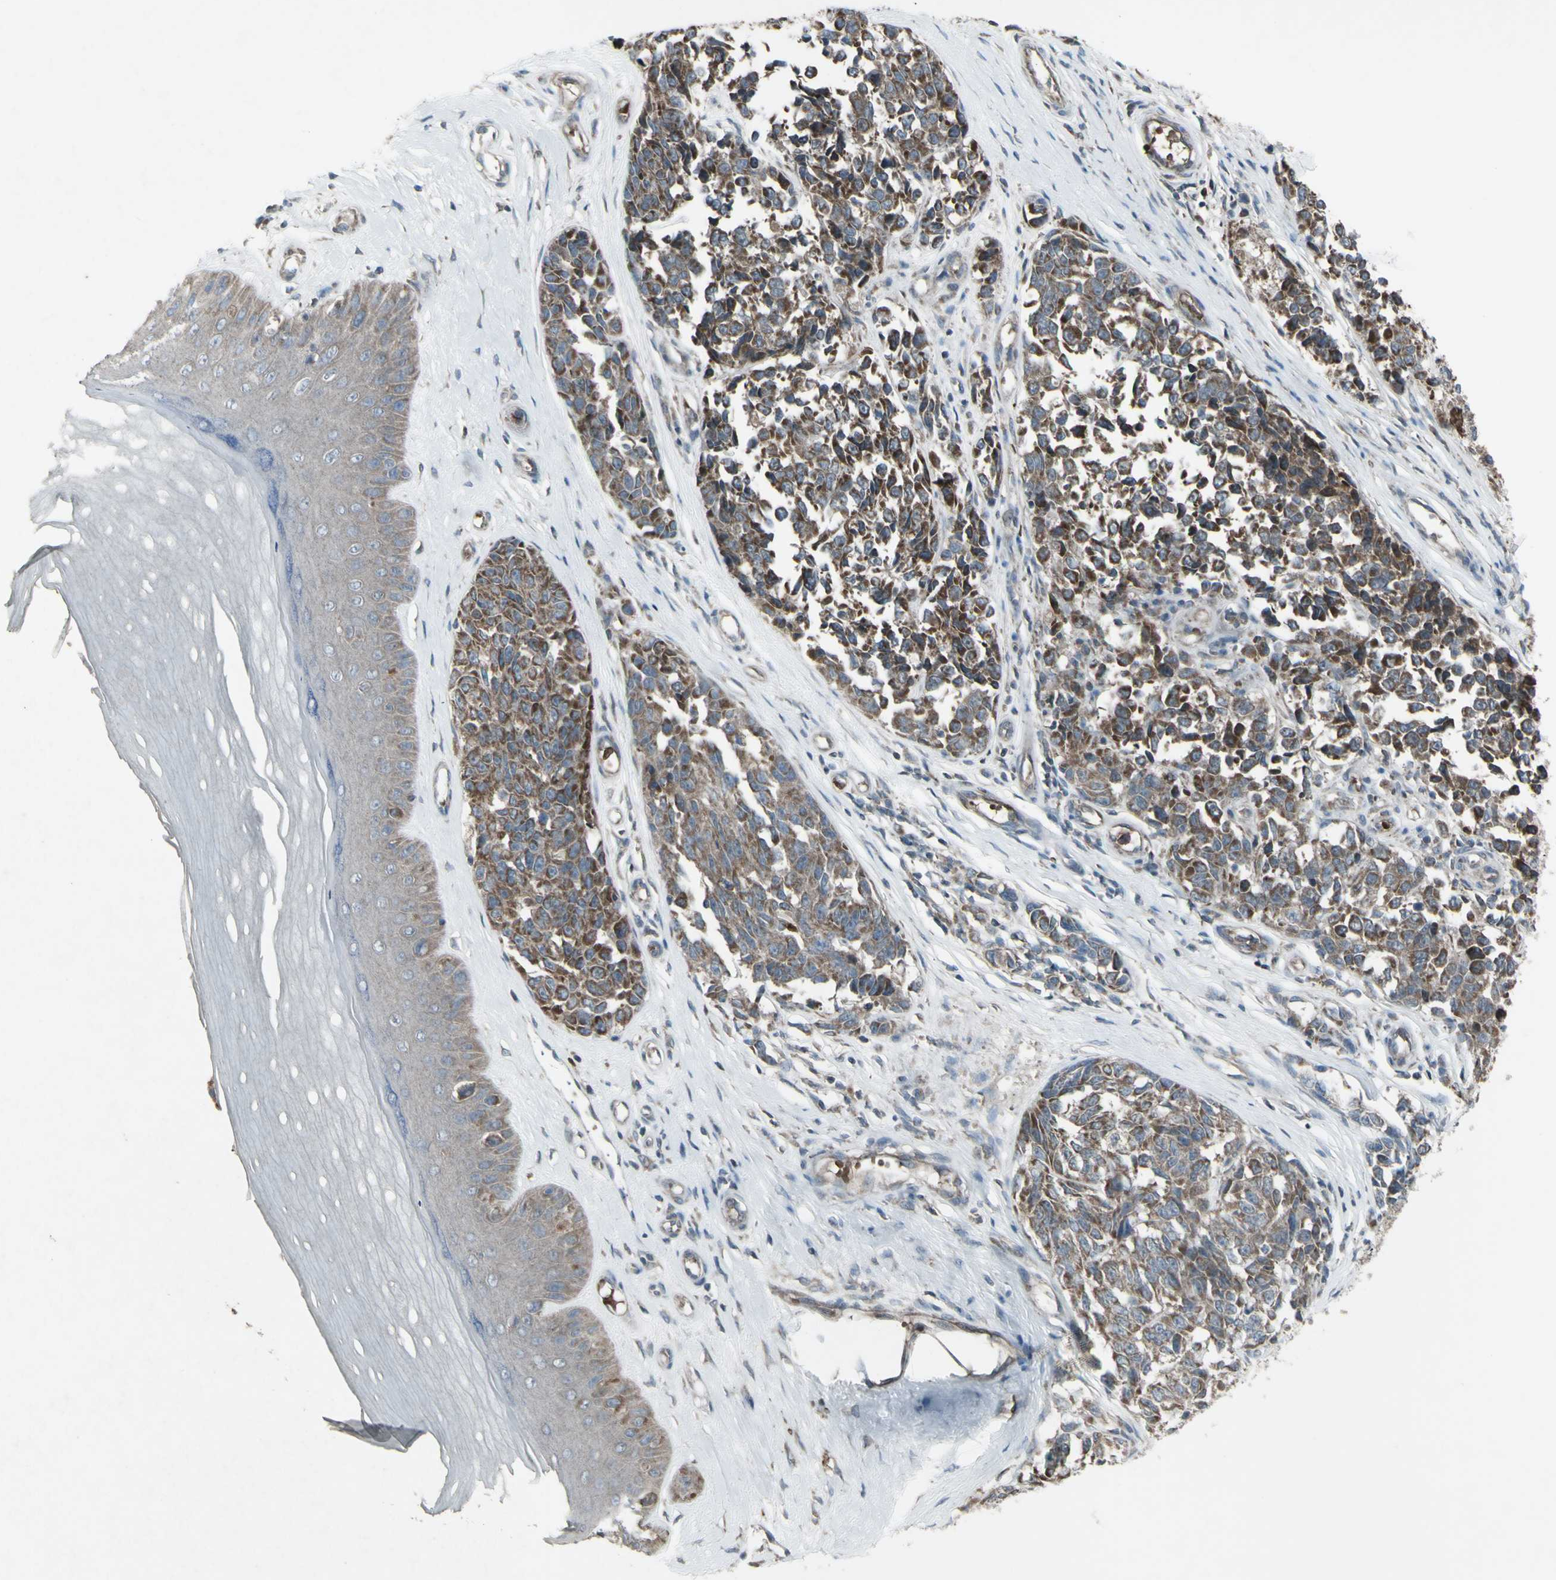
{"staining": {"intensity": "weak", "quantity": ">75%", "location": "cytoplasmic/membranous"}, "tissue": "melanoma", "cell_type": "Tumor cells", "image_type": "cancer", "snomed": [{"axis": "morphology", "description": "Malignant melanoma, NOS"}, {"axis": "topography", "description": "Skin"}], "caption": "Tumor cells demonstrate weak cytoplasmic/membranous staining in about >75% of cells in melanoma.", "gene": "SHC1", "patient": {"sex": "female", "age": 64}}